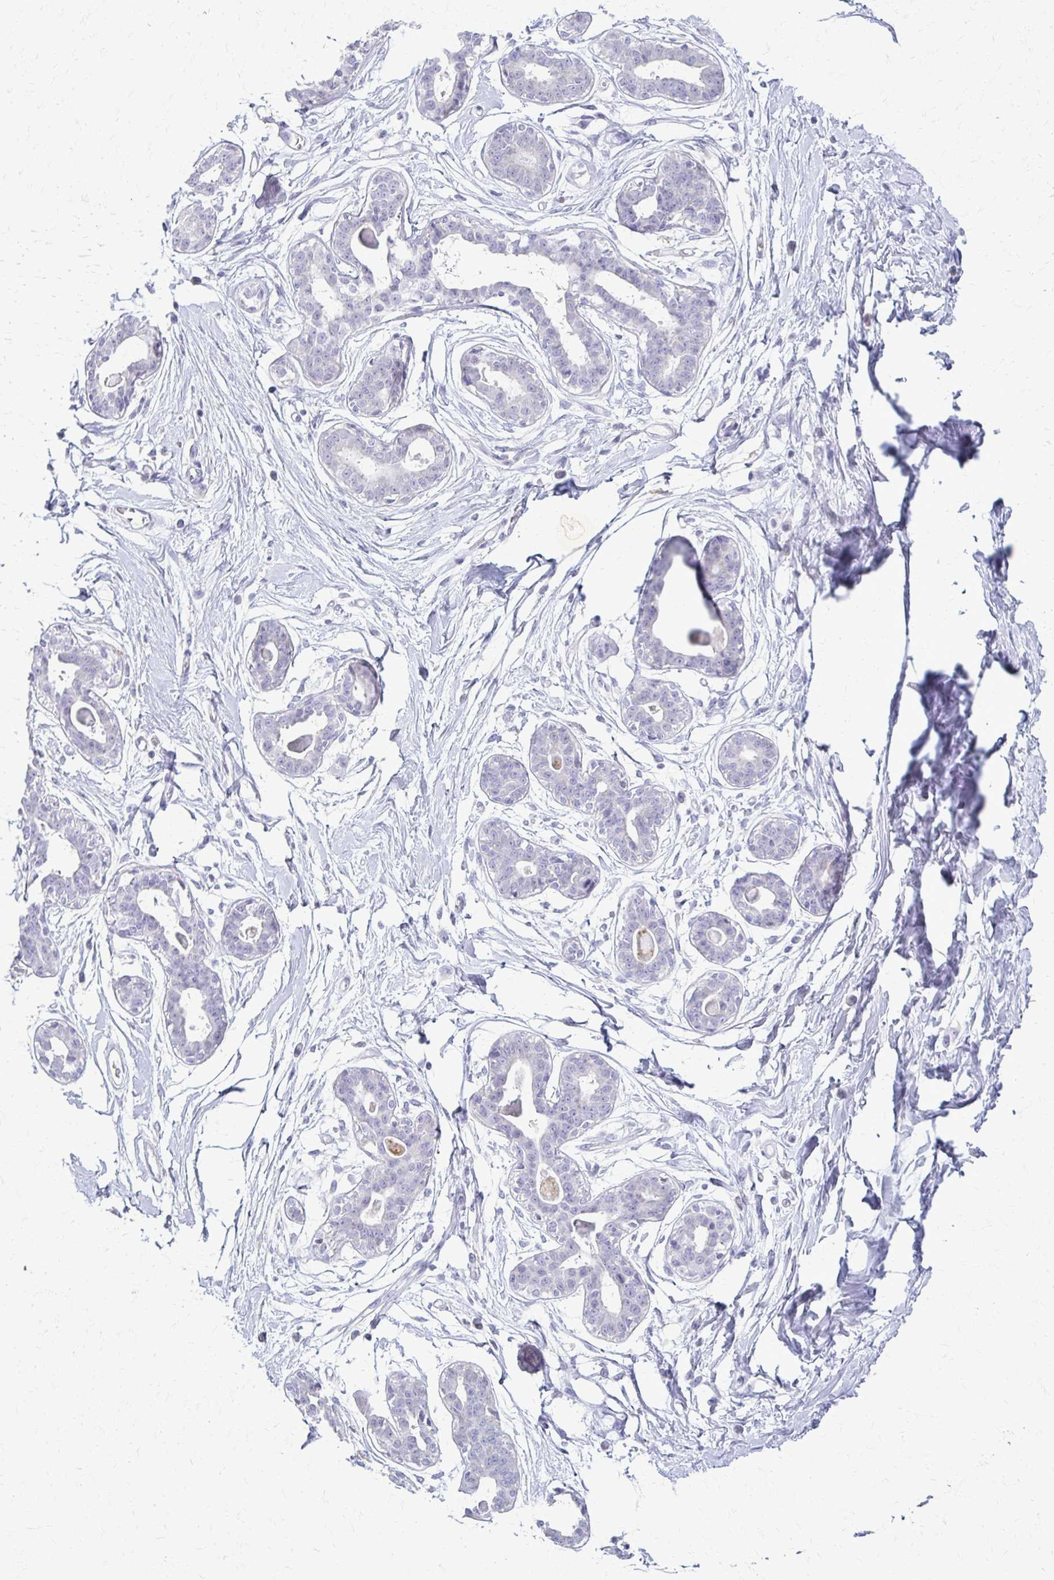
{"staining": {"intensity": "negative", "quantity": "none", "location": "none"}, "tissue": "breast", "cell_type": "Adipocytes", "image_type": "normal", "snomed": [{"axis": "morphology", "description": "Normal tissue, NOS"}, {"axis": "topography", "description": "Breast"}], "caption": "Immunohistochemistry photomicrograph of benign breast stained for a protein (brown), which displays no expression in adipocytes. (DAB (3,3'-diaminobenzidine) immunohistochemistry (IHC) visualized using brightfield microscopy, high magnification).", "gene": "FCGR2A", "patient": {"sex": "female", "age": 45}}